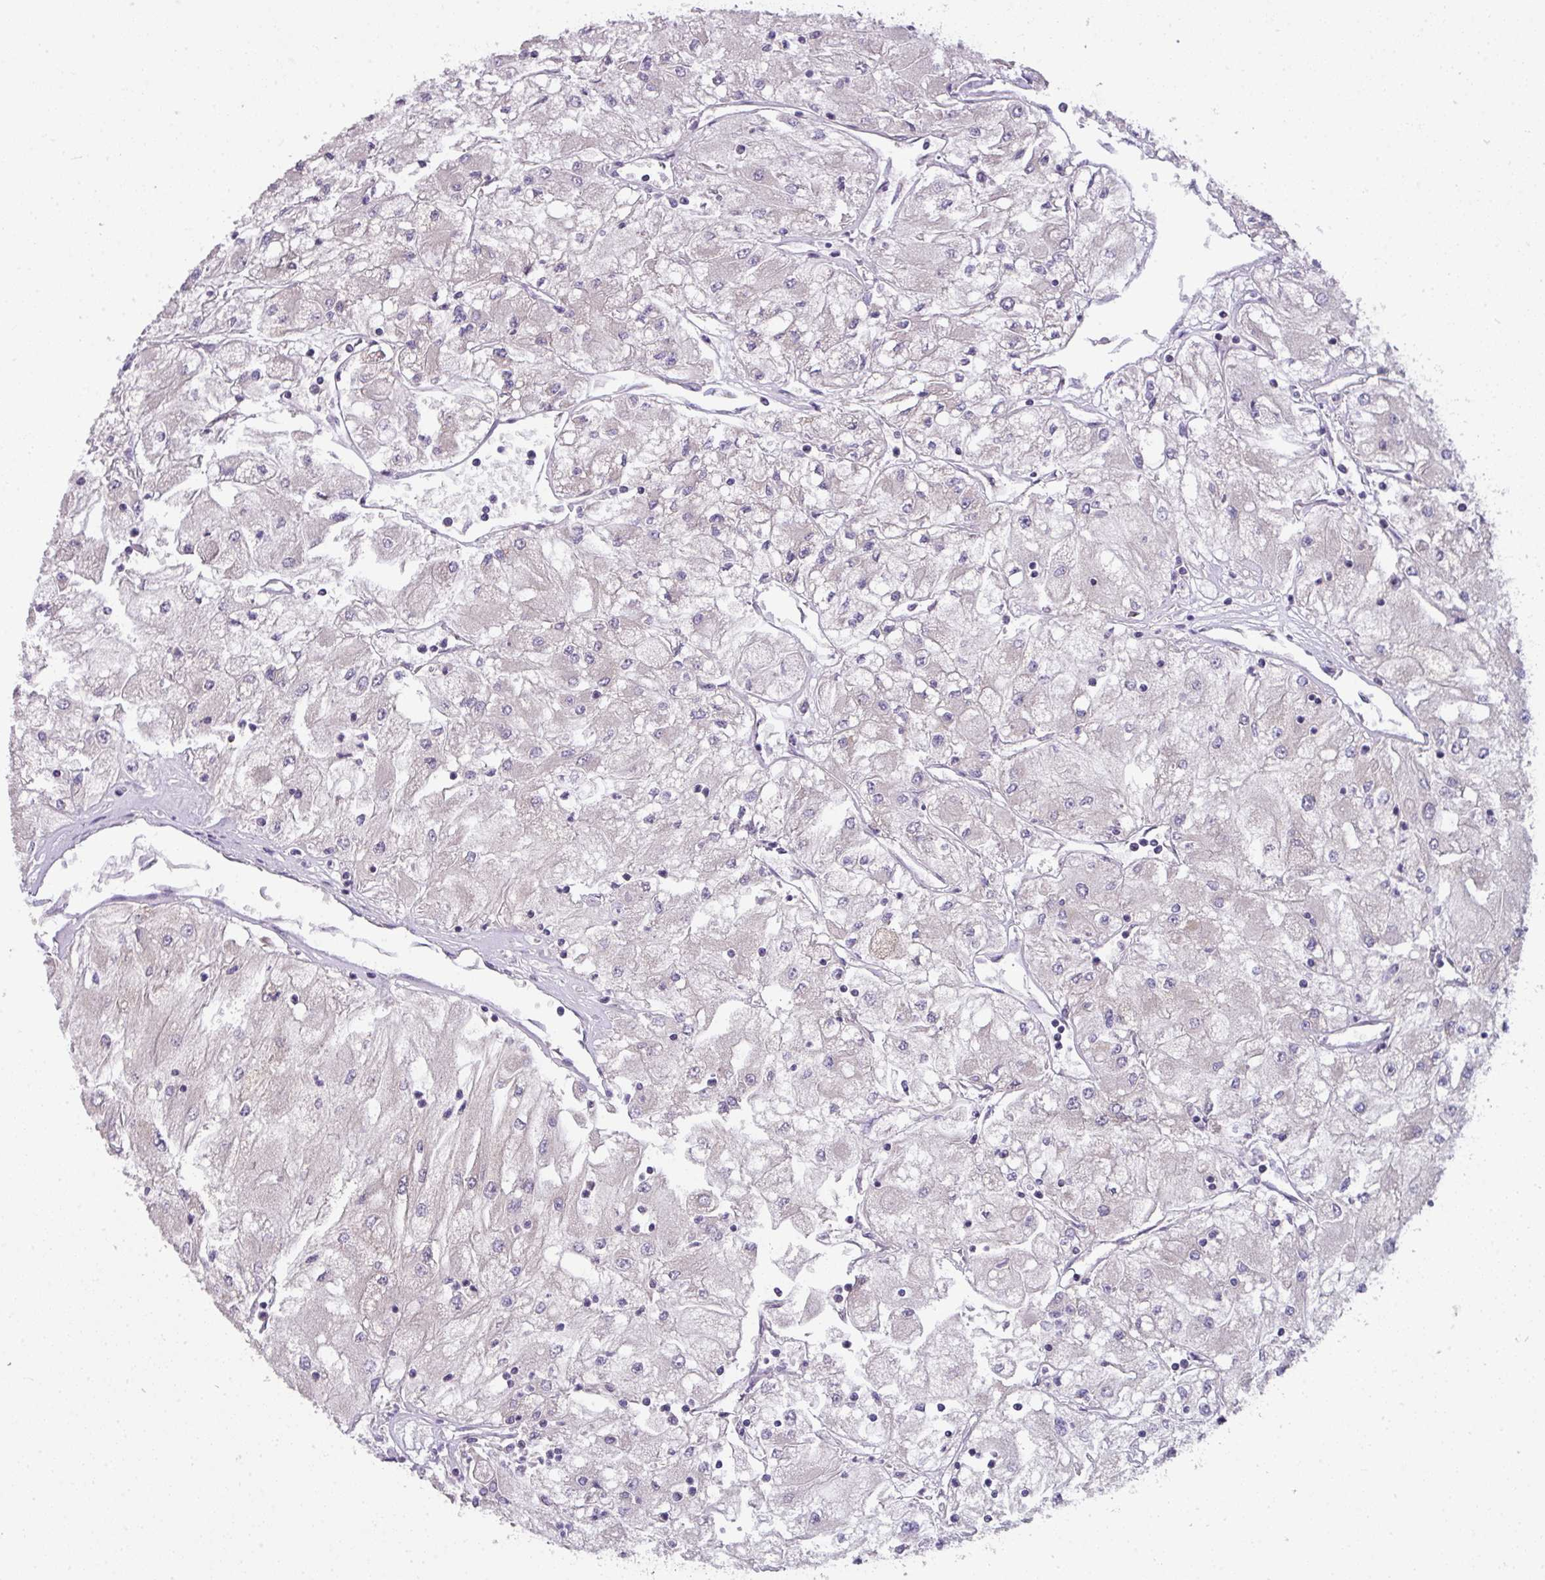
{"staining": {"intensity": "negative", "quantity": "none", "location": "none"}, "tissue": "renal cancer", "cell_type": "Tumor cells", "image_type": "cancer", "snomed": [{"axis": "morphology", "description": "Adenocarcinoma, NOS"}, {"axis": "topography", "description": "Kidney"}], "caption": "Histopathology image shows no significant protein staining in tumor cells of renal adenocarcinoma.", "gene": "PALS2", "patient": {"sex": "male", "age": 80}}